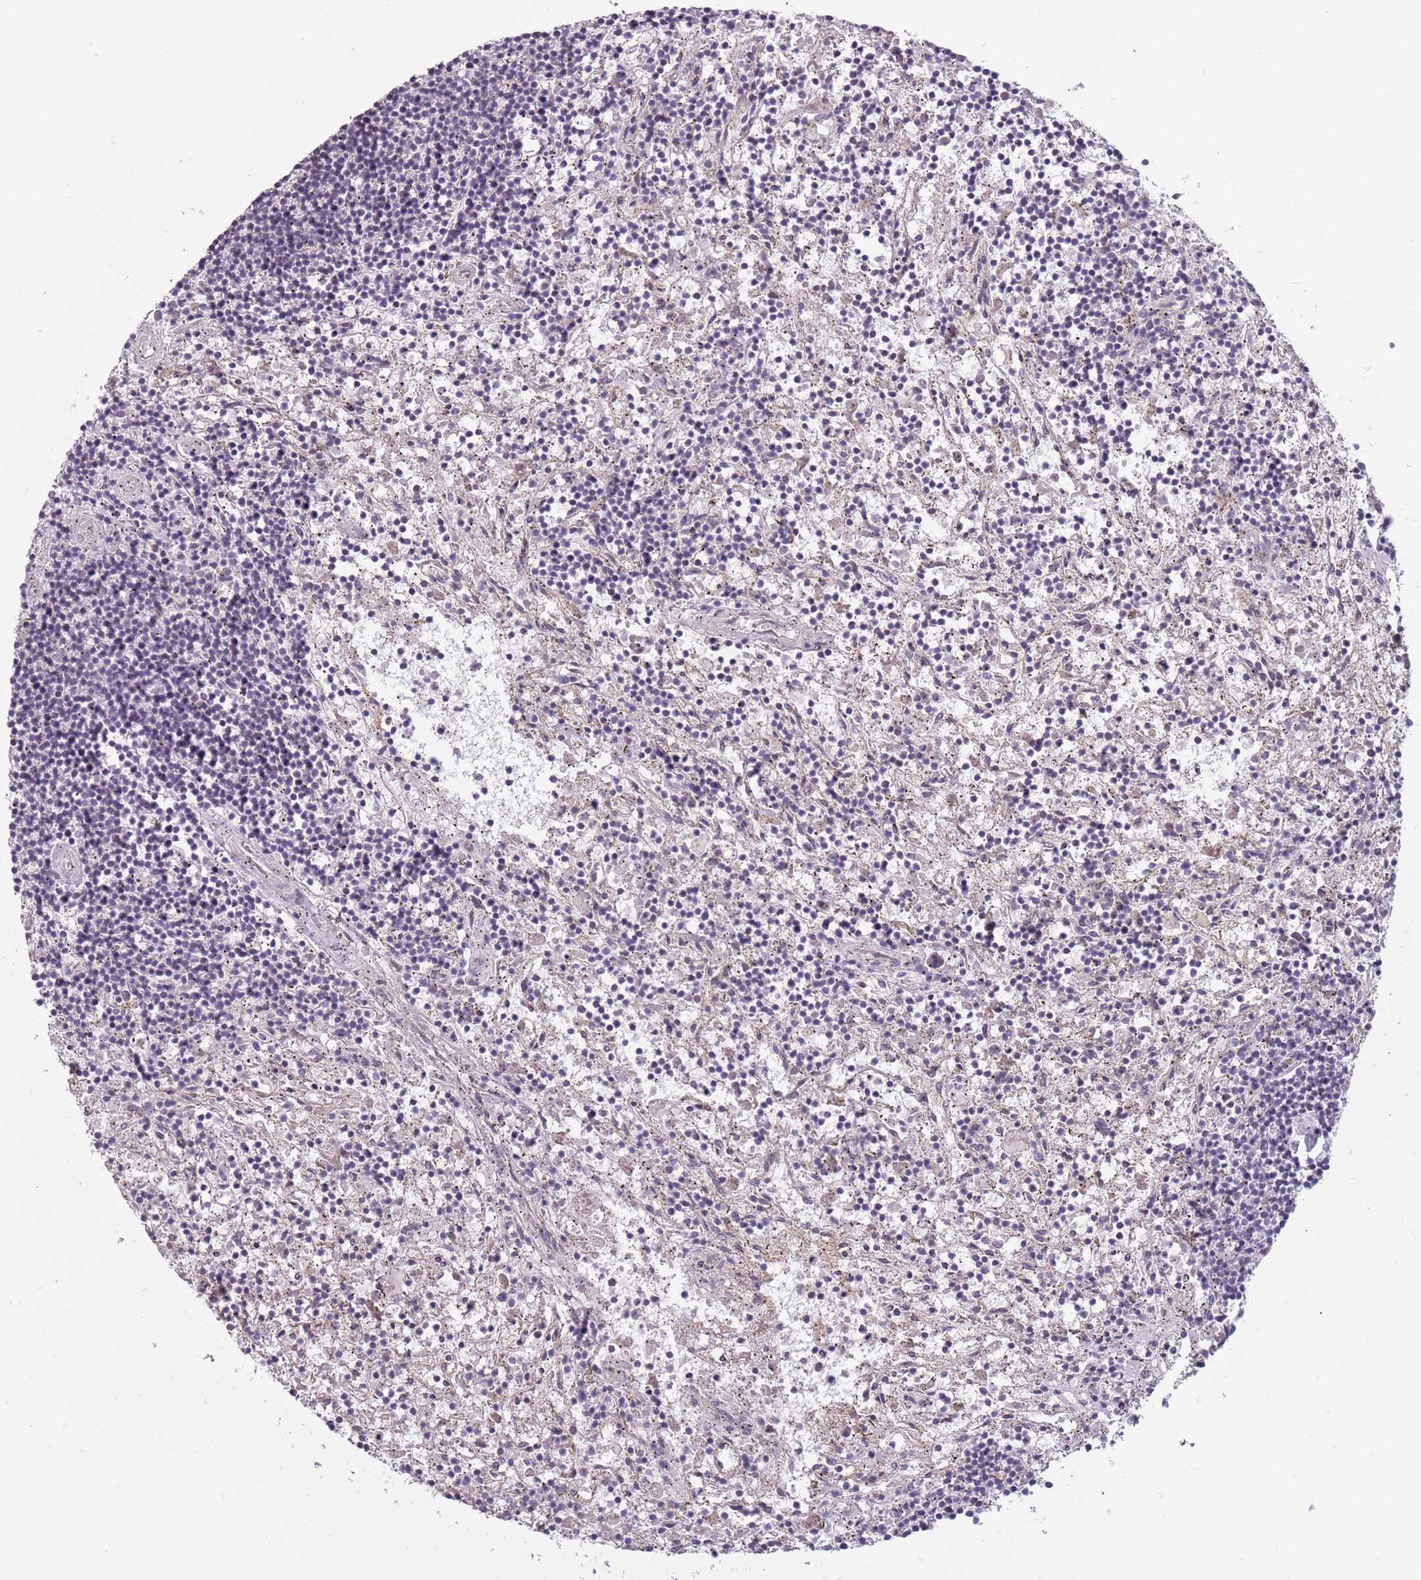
{"staining": {"intensity": "negative", "quantity": "none", "location": "none"}, "tissue": "lymphoma", "cell_type": "Tumor cells", "image_type": "cancer", "snomed": [{"axis": "morphology", "description": "Malignant lymphoma, non-Hodgkin's type, Low grade"}, {"axis": "topography", "description": "Spleen"}], "caption": "Micrograph shows no significant protein positivity in tumor cells of lymphoma.", "gene": "TLCD2", "patient": {"sex": "male", "age": 76}}